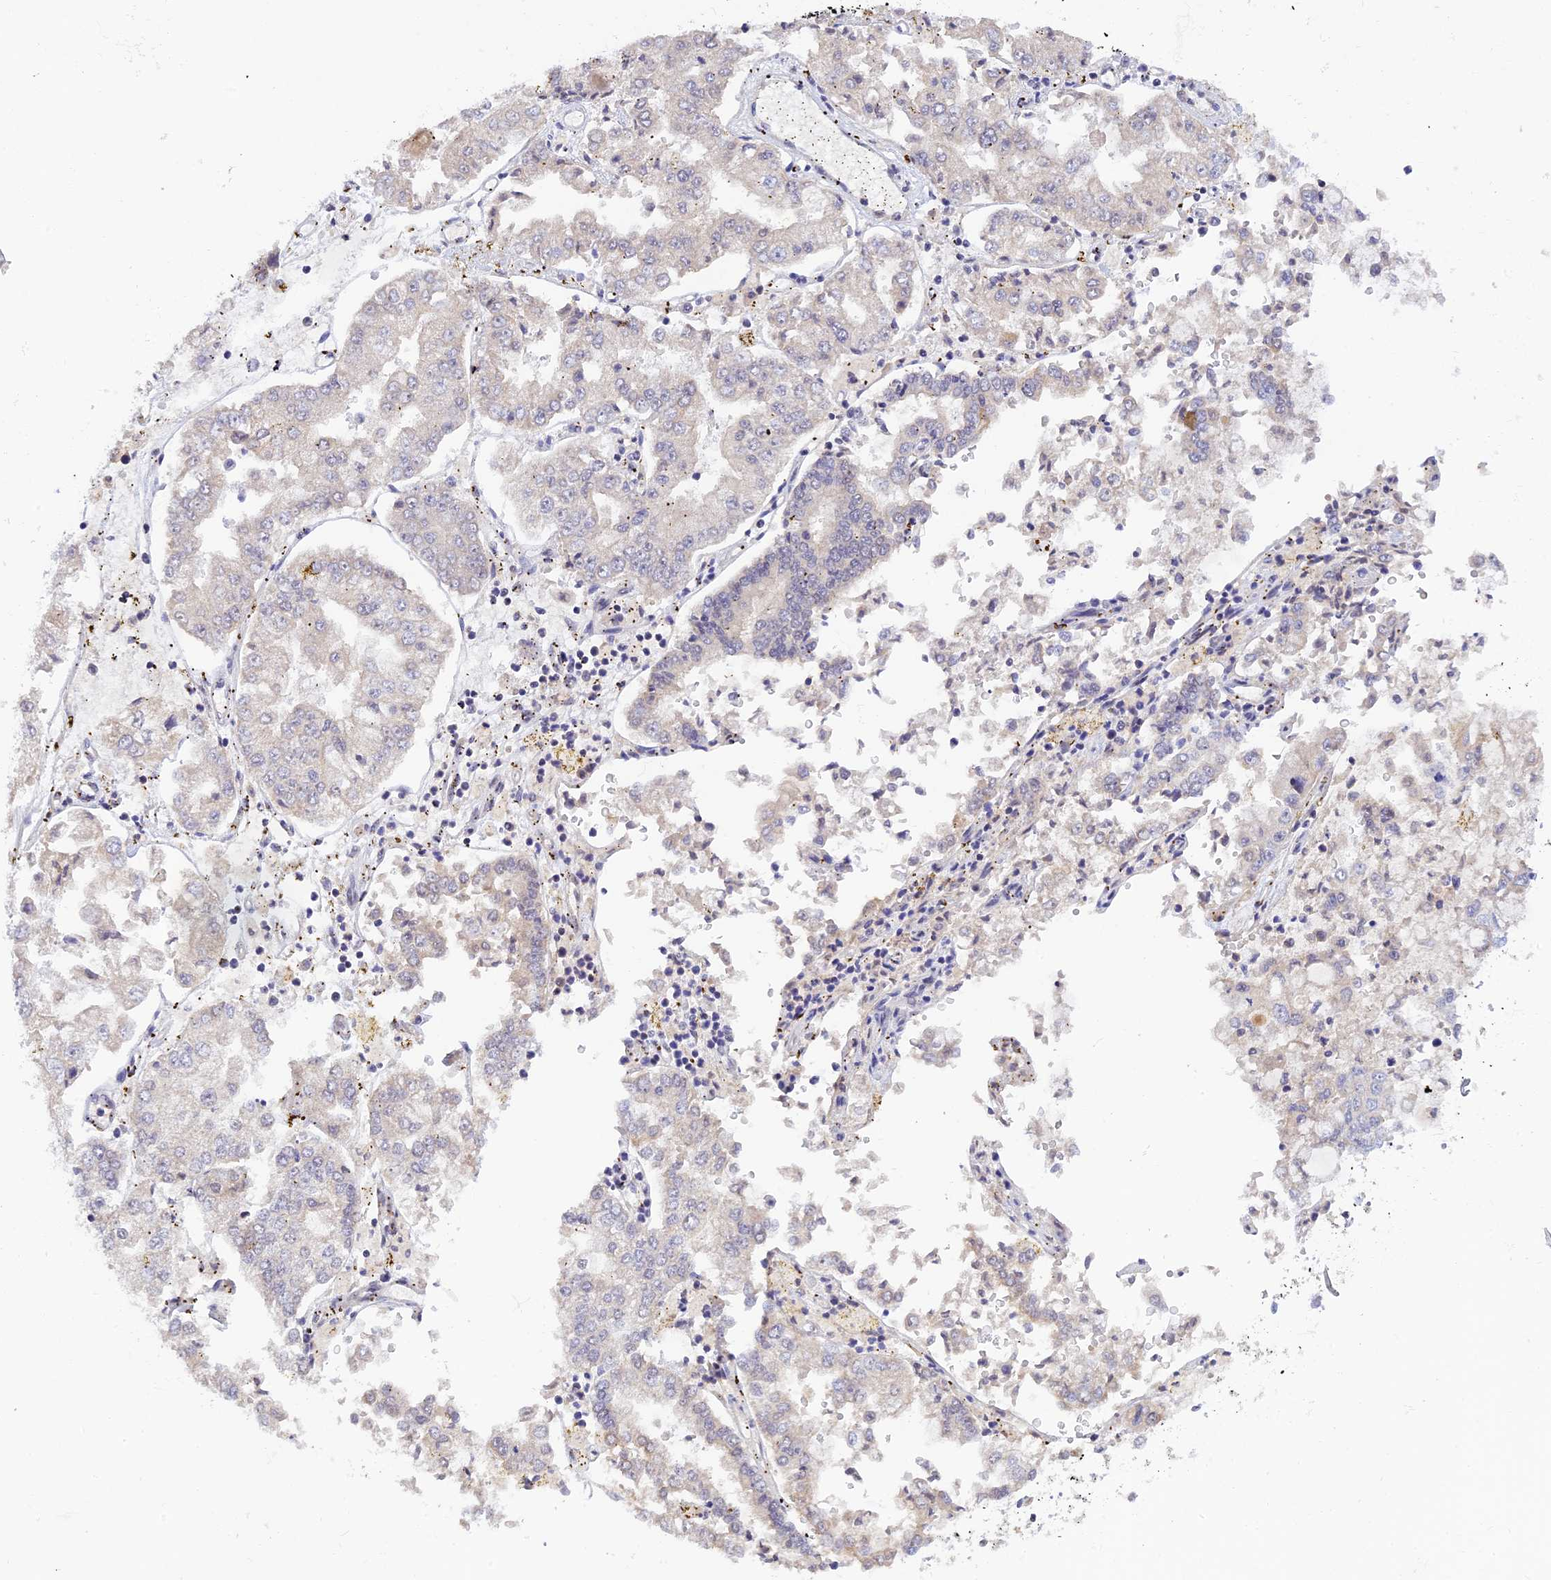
{"staining": {"intensity": "negative", "quantity": "none", "location": "none"}, "tissue": "stomach cancer", "cell_type": "Tumor cells", "image_type": "cancer", "snomed": [{"axis": "morphology", "description": "Adenocarcinoma, NOS"}, {"axis": "topography", "description": "Stomach"}], "caption": "Micrograph shows no protein expression in tumor cells of stomach cancer (adenocarcinoma) tissue.", "gene": "THAP11", "patient": {"sex": "male", "age": 76}}